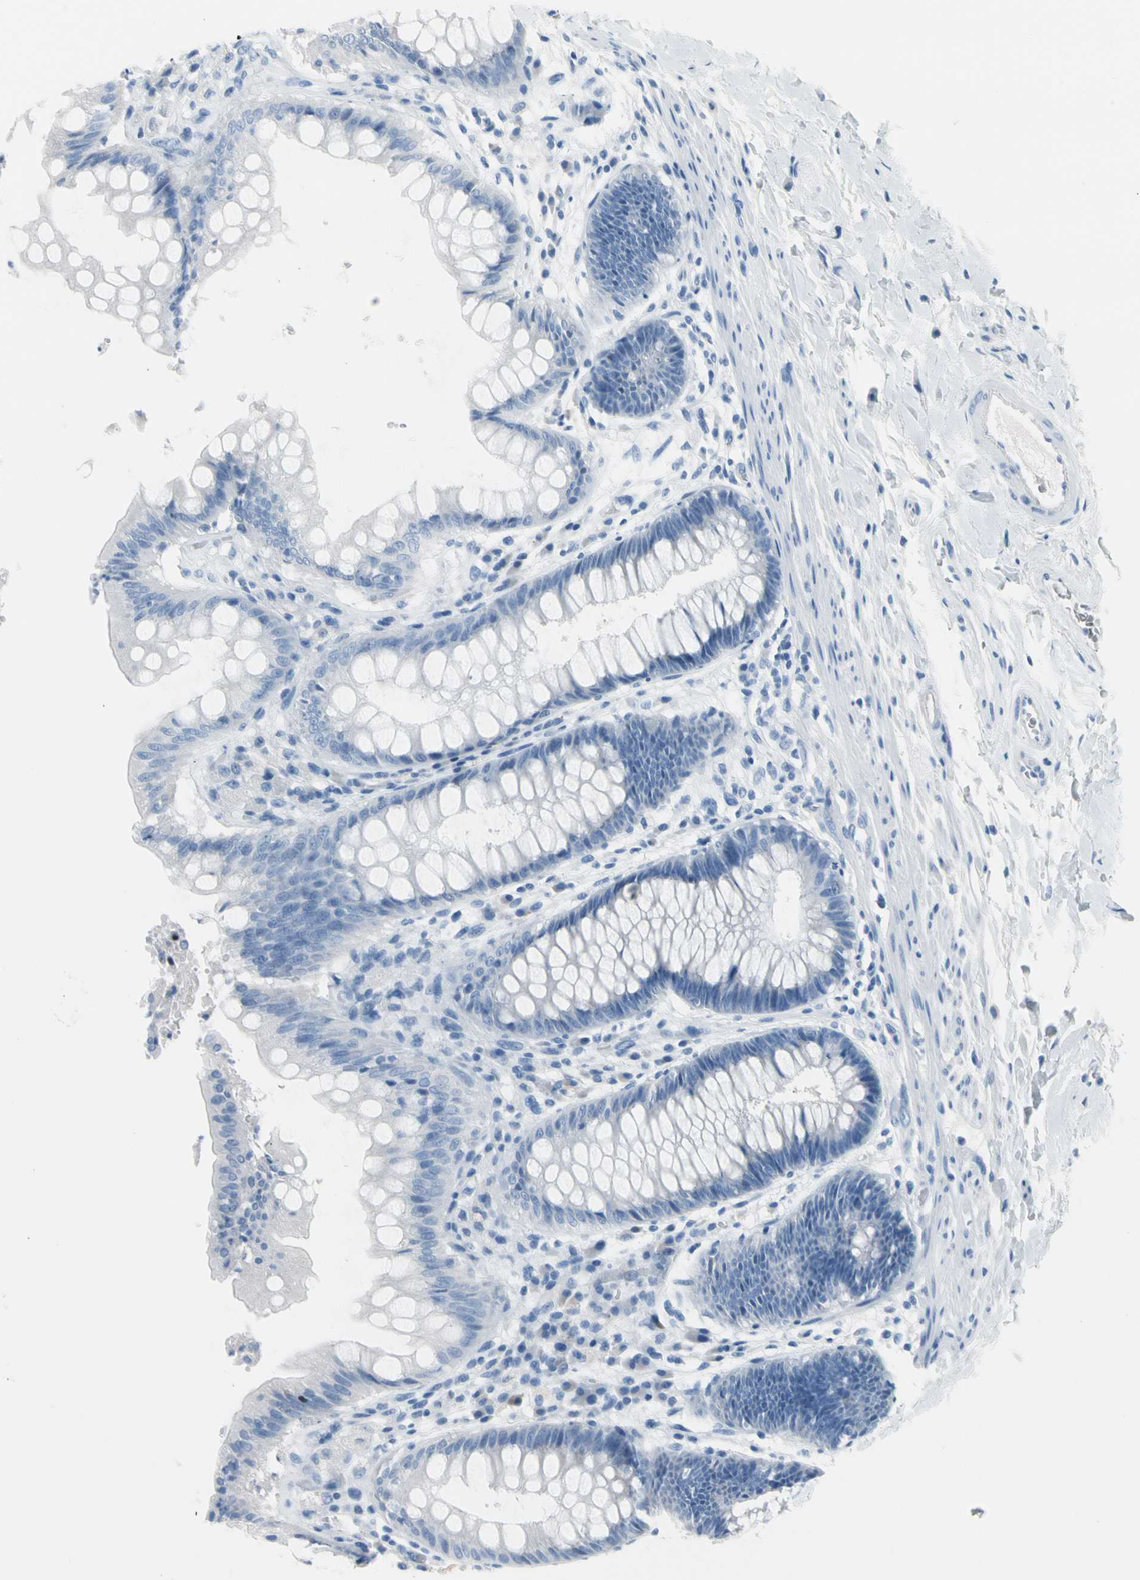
{"staining": {"intensity": "negative", "quantity": "none", "location": "none"}, "tissue": "rectum", "cell_type": "Glandular cells", "image_type": "normal", "snomed": [{"axis": "morphology", "description": "Normal tissue, NOS"}, {"axis": "topography", "description": "Rectum"}], "caption": "DAB immunohistochemical staining of normal human rectum reveals no significant positivity in glandular cells. Brightfield microscopy of IHC stained with DAB (3,3'-diaminobenzidine) (brown) and hematoxylin (blue), captured at high magnification.", "gene": "TPO", "patient": {"sex": "female", "age": 46}}